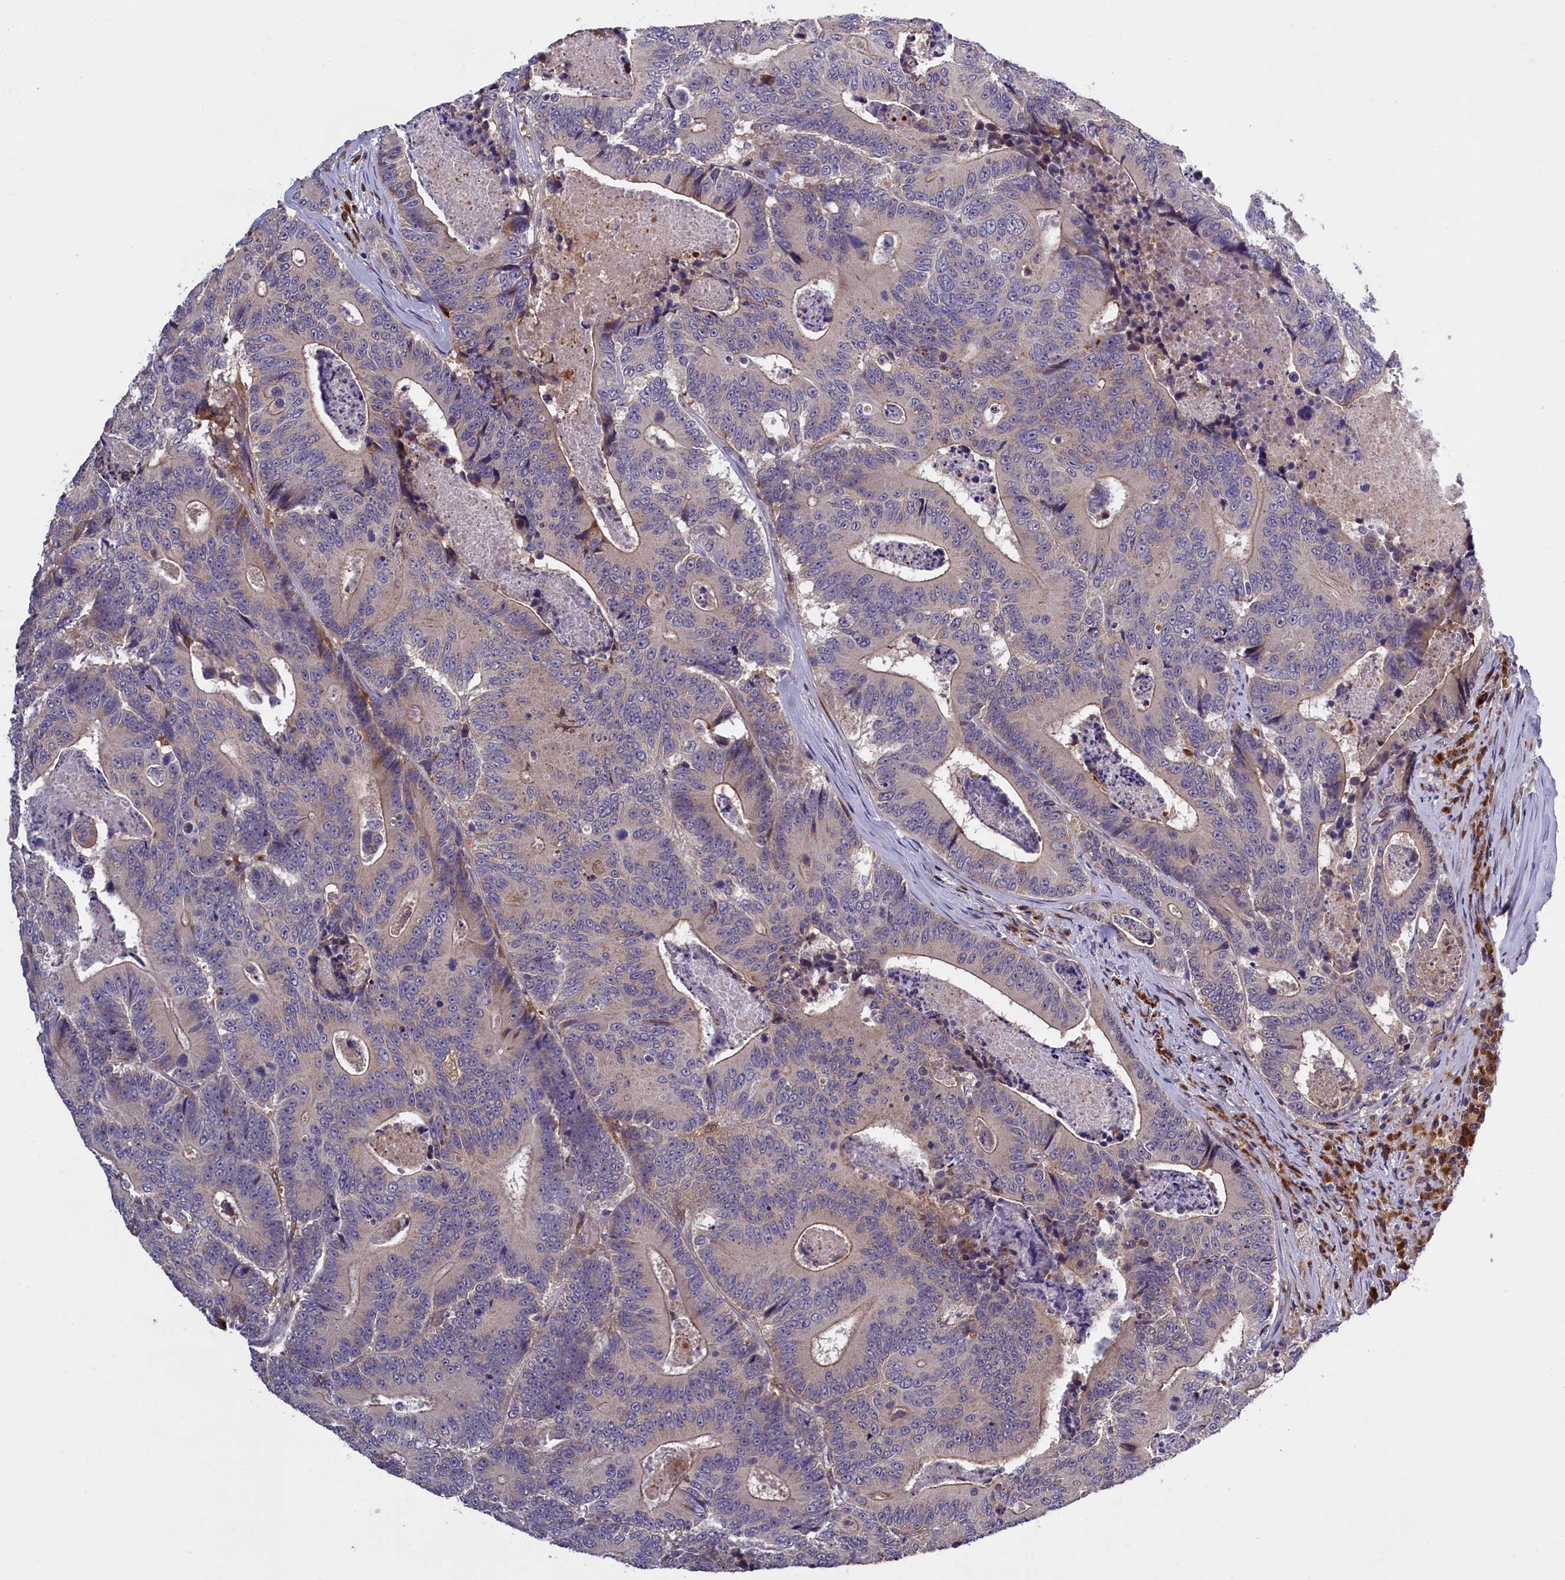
{"staining": {"intensity": "negative", "quantity": "none", "location": "none"}, "tissue": "colorectal cancer", "cell_type": "Tumor cells", "image_type": "cancer", "snomed": [{"axis": "morphology", "description": "Adenocarcinoma, NOS"}, {"axis": "topography", "description": "Colon"}], "caption": "A high-resolution histopathology image shows immunohistochemistry staining of colorectal cancer, which demonstrates no significant staining in tumor cells.", "gene": "NAIP", "patient": {"sex": "male", "age": 83}}